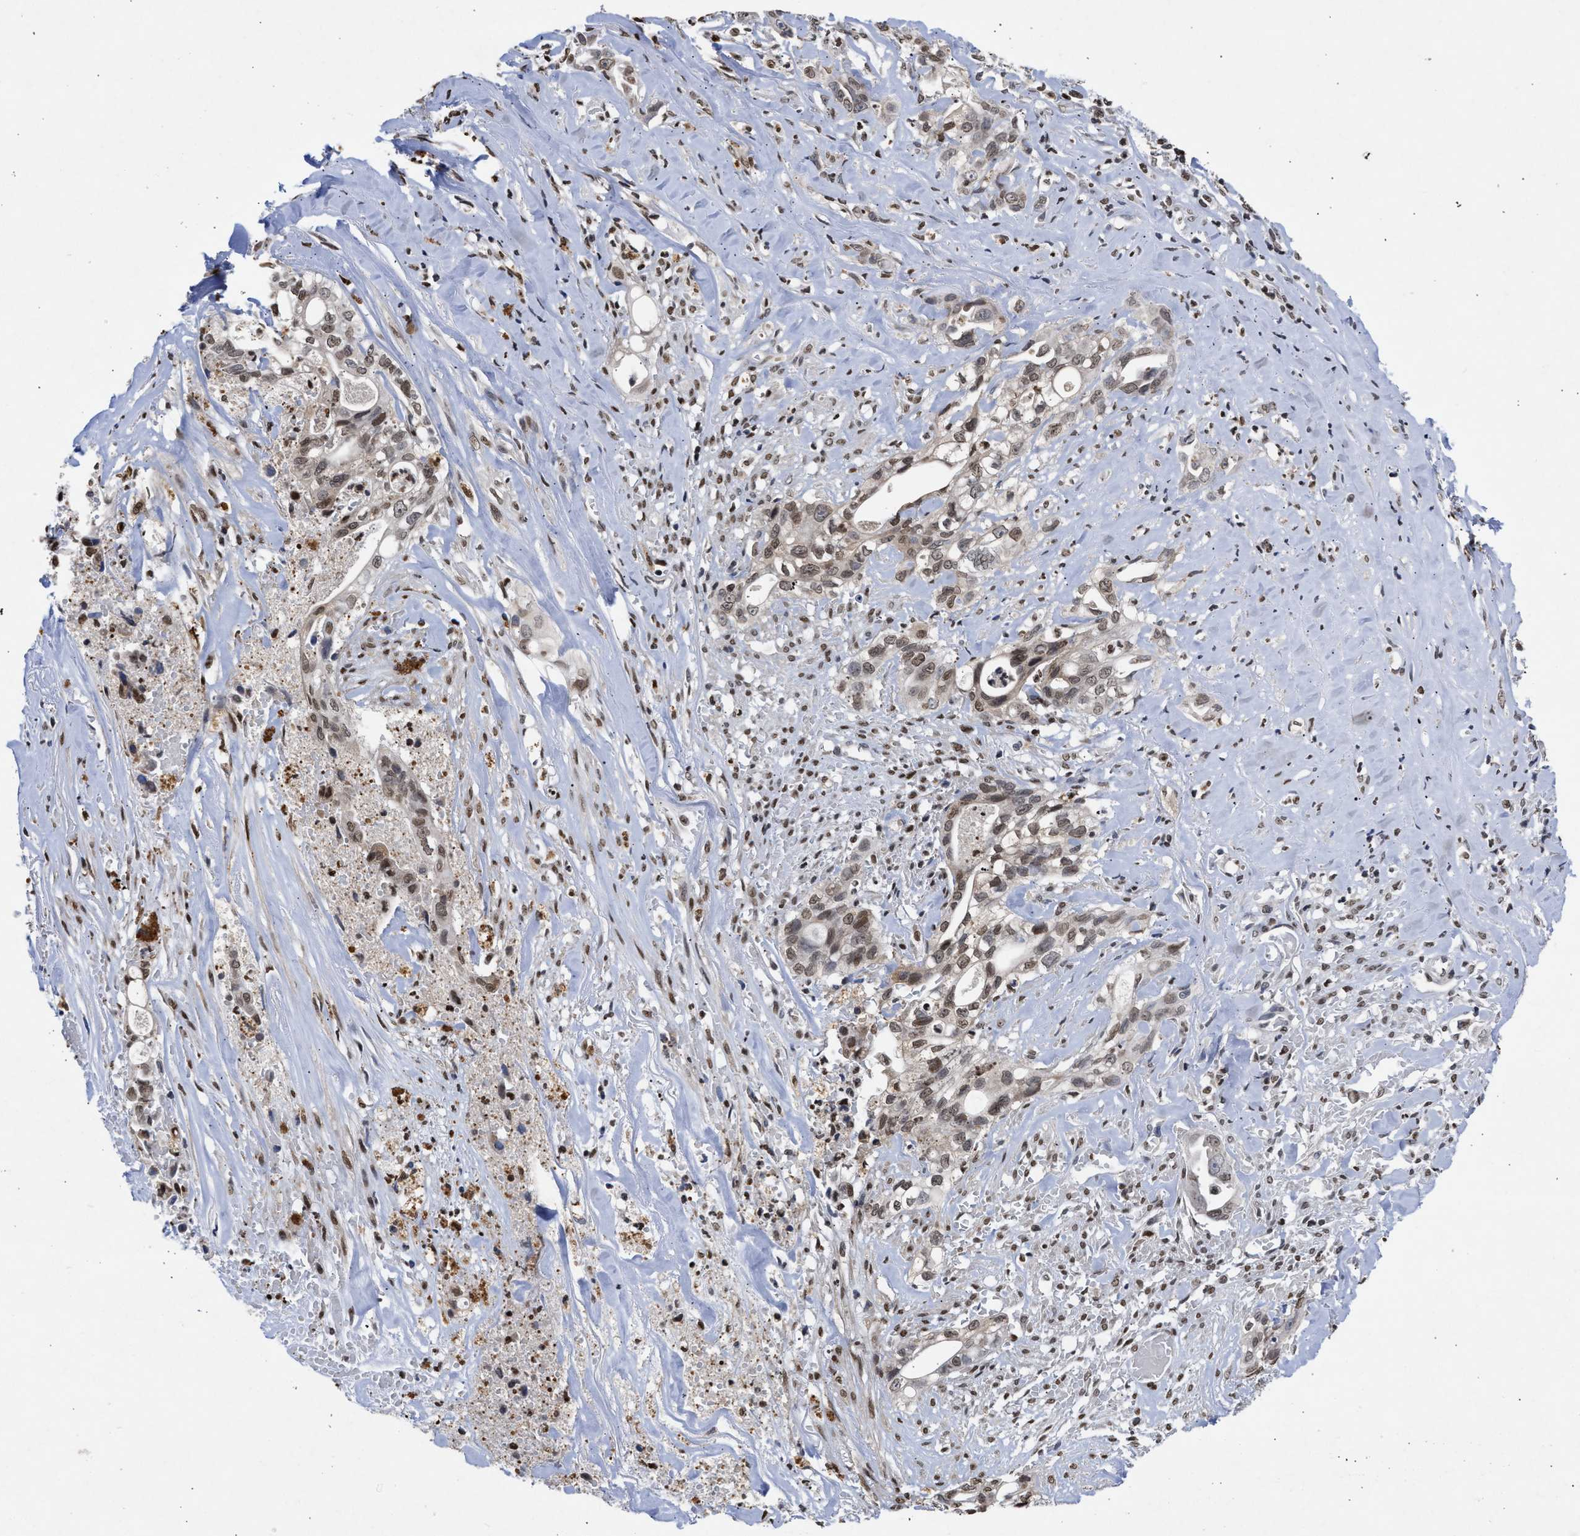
{"staining": {"intensity": "moderate", "quantity": ">75%", "location": "nuclear"}, "tissue": "liver cancer", "cell_type": "Tumor cells", "image_type": "cancer", "snomed": [{"axis": "morphology", "description": "Cholangiocarcinoma"}, {"axis": "topography", "description": "Liver"}], "caption": "A histopathology image of human cholangiocarcinoma (liver) stained for a protein shows moderate nuclear brown staining in tumor cells.", "gene": "NUP35", "patient": {"sex": "female", "age": 70}}